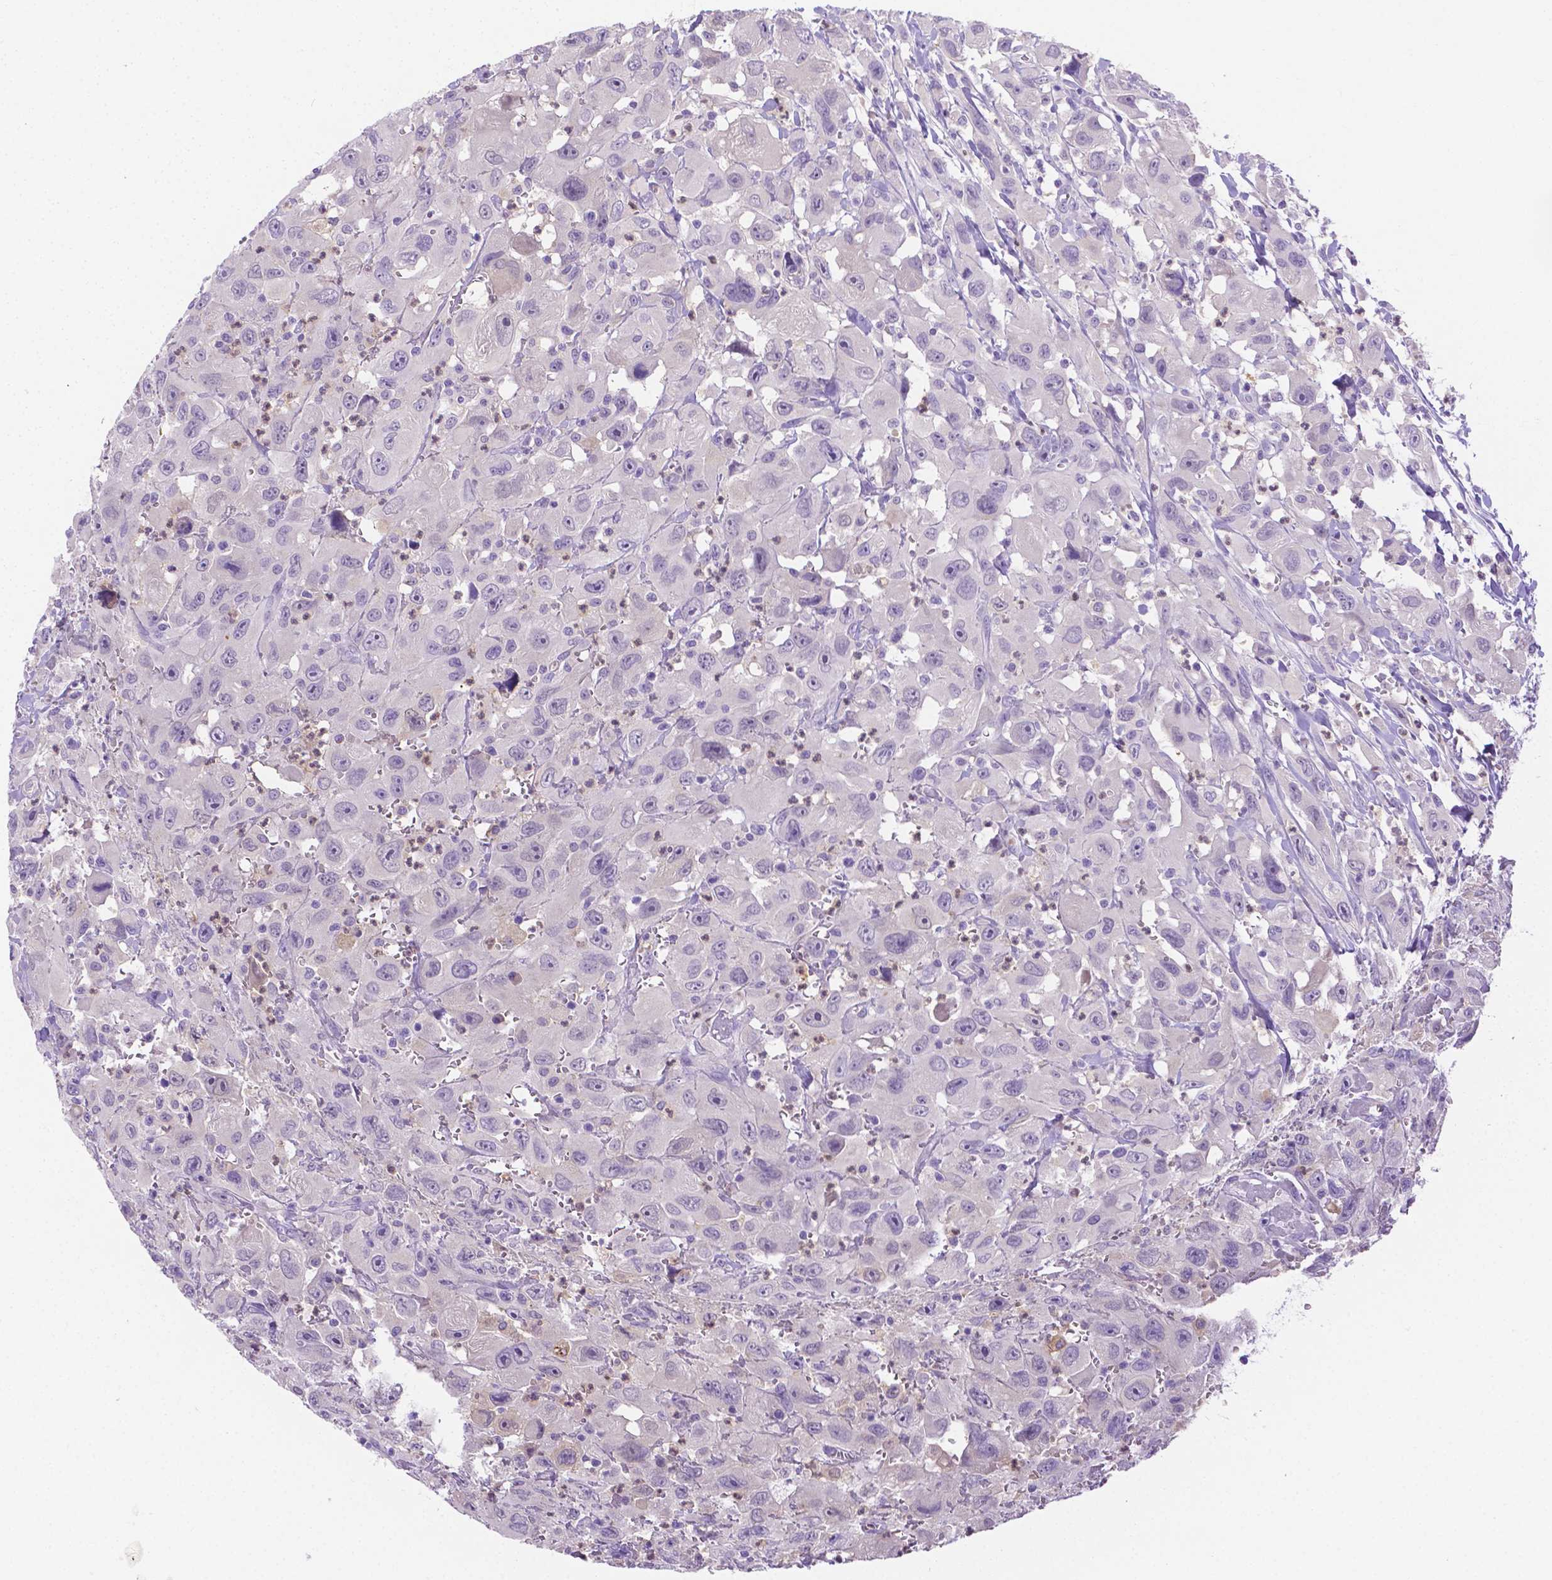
{"staining": {"intensity": "negative", "quantity": "none", "location": "none"}, "tissue": "head and neck cancer", "cell_type": "Tumor cells", "image_type": "cancer", "snomed": [{"axis": "morphology", "description": "Squamous cell carcinoma, NOS"}, {"axis": "morphology", "description": "Squamous cell carcinoma, metastatic, NOS"}, {"axis": "topography", "description": "Oral tissue"}, {"axis": "topography", "description": "Head-Neck"}], "caption": "This micrograph is of head and neck metastatic squamous cell carcinoma stained with IHC to label a protein in brown with the nuclei are counter-stained blue. There is no positivity in tumor cells.", "gene": "NXPH2", "patient": {"sex": "female", "age": 85}}